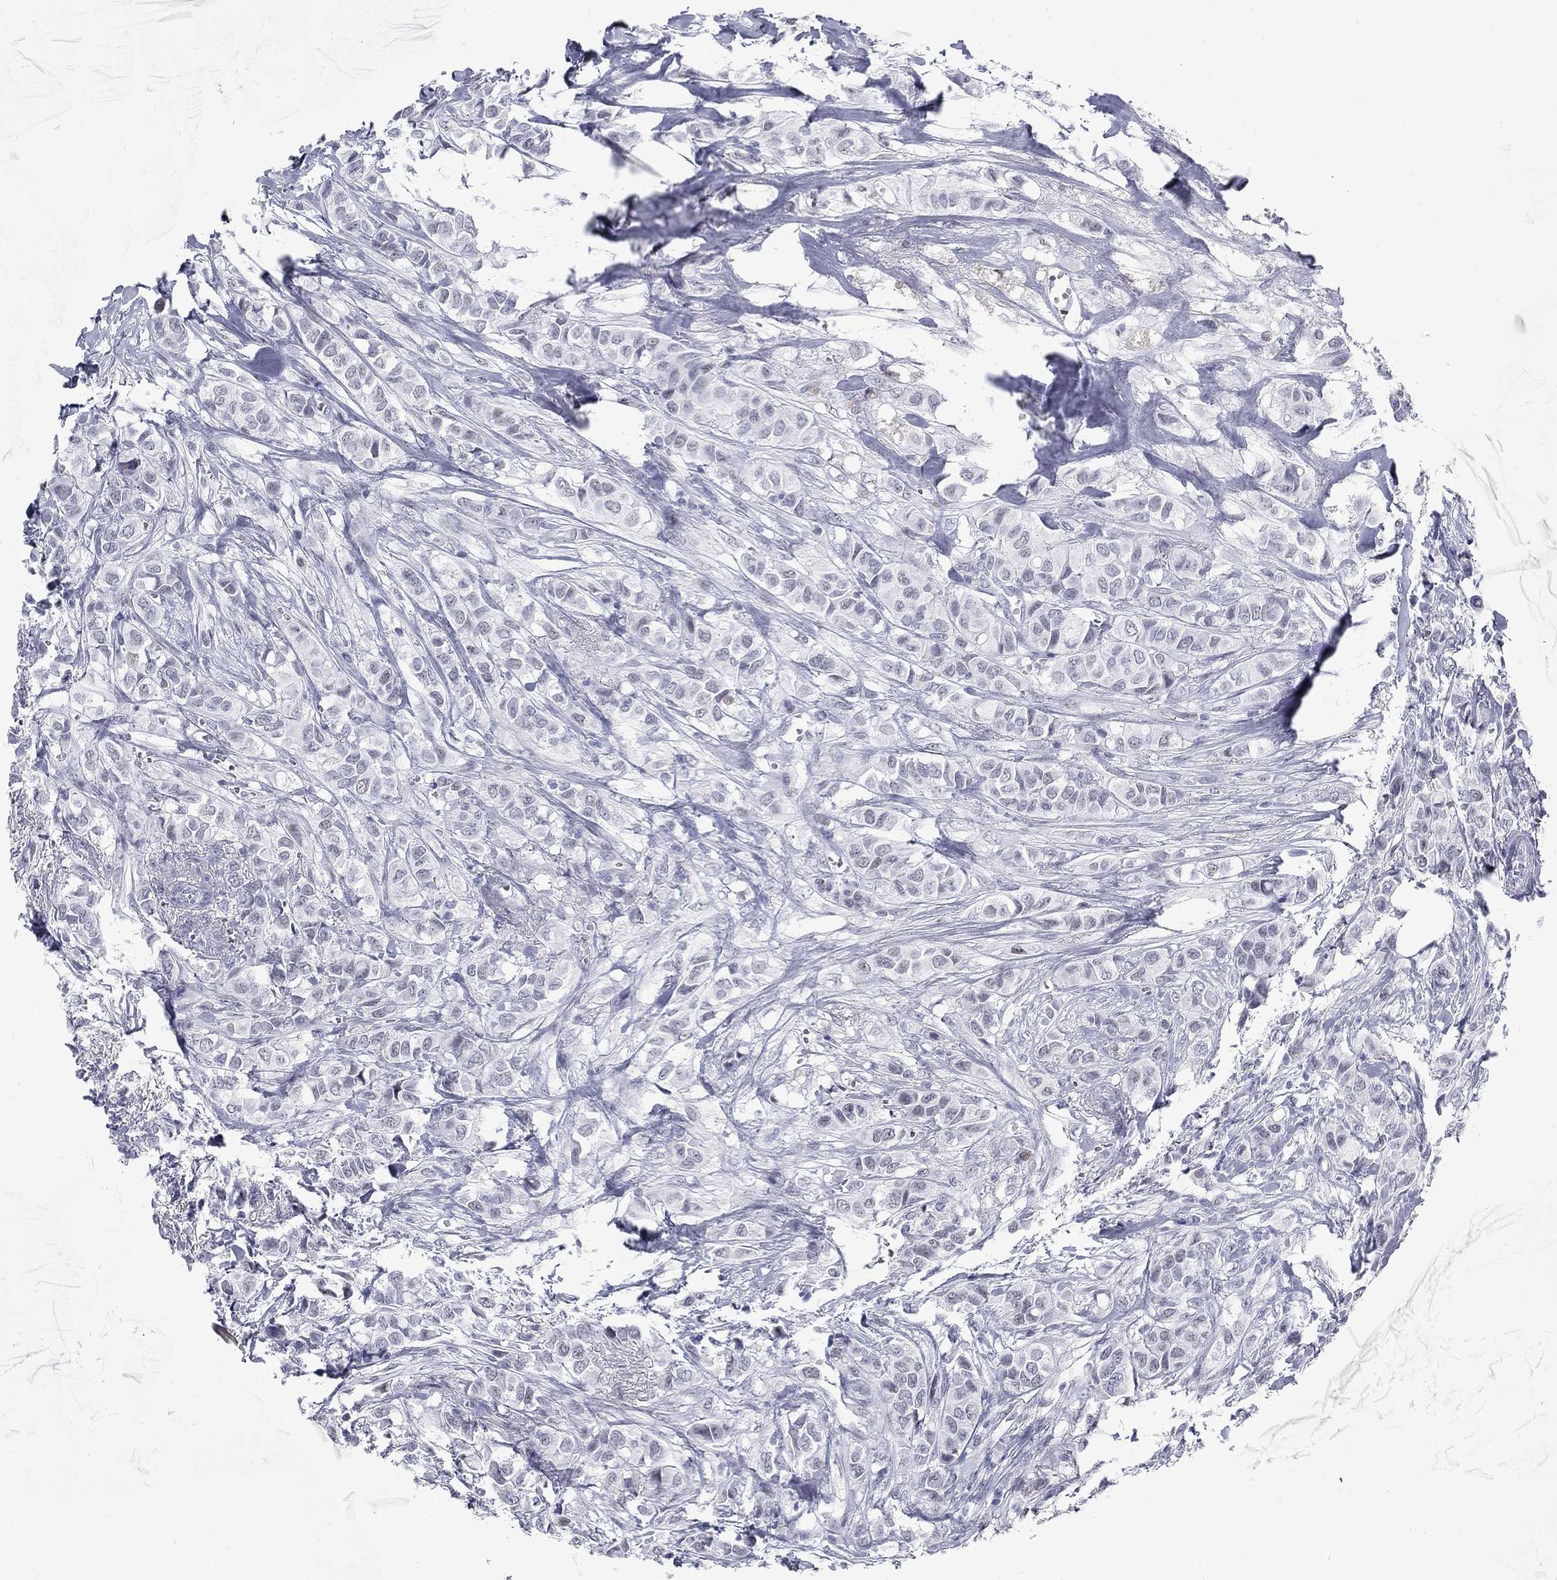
{"staining": {"intensity": "negative", "quantity": "none", "location": "none"}, "tissue": "breast cancer", "cell_type": "Tumor cells", "image_type": "cancer", "snomed": [{"axis": "morphology", "description": "Duct carcinoma"}, {"axis": "topography", "description": "Breast"}], "caption": "Immunohistochemistry (IHC) micrograph of human breast cancer stained for a protein (brown), which demonstrates no positivity in tumor cells.", "gene": "ASF1B", "patient": {"sex": "female", "age": 85}}